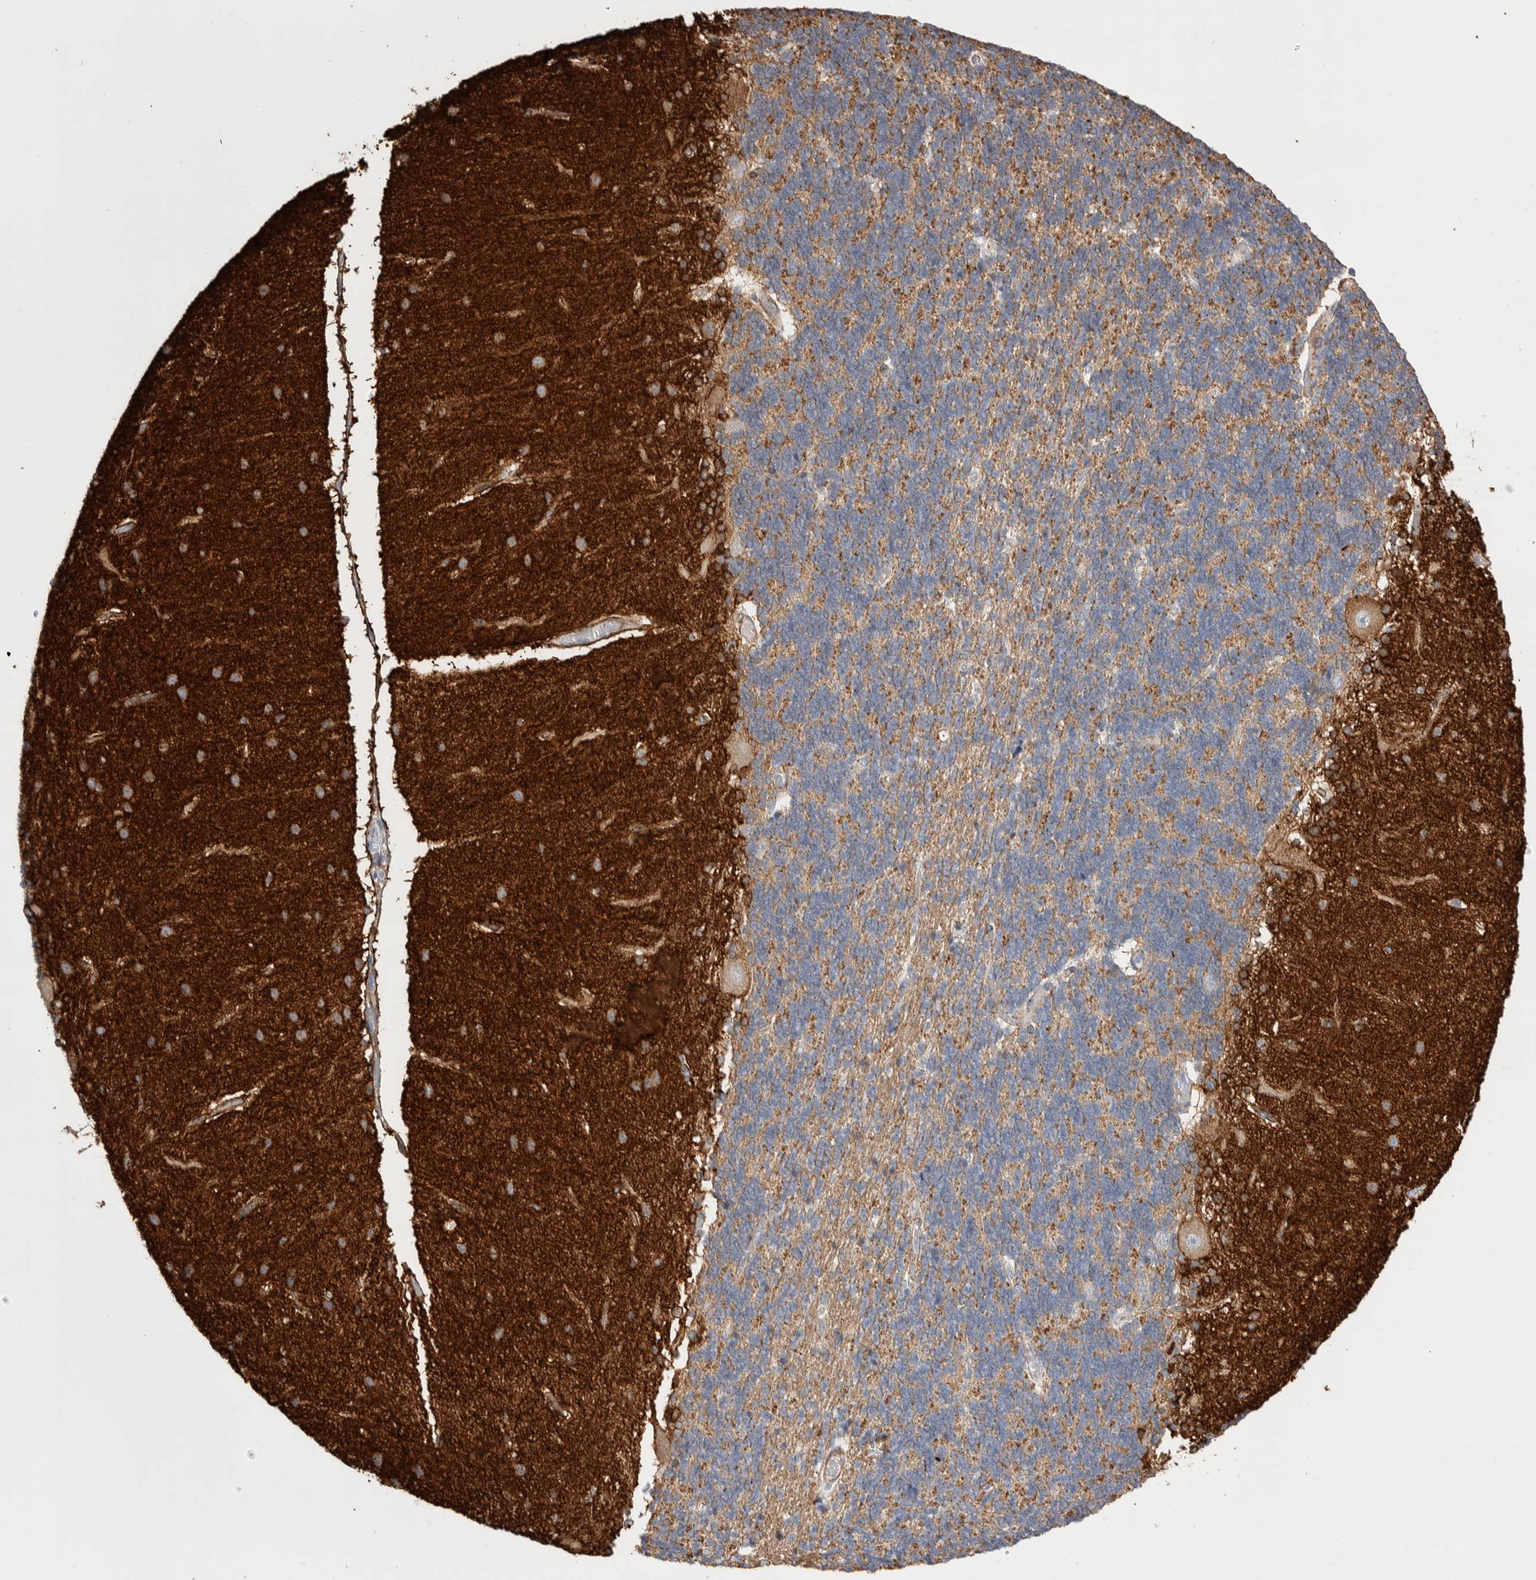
{"staining": {"intensity": "moderate", "quantity": "<25%", "location": "cytoplasmic/membranous"}, "tissue": "cerebellum", "cell_type": "Cells in granular layer", "image_type": "normal", "snomed": [{"axis": "morphology", "description": "Normal tissue, NOS"}, {"axis": "topography", "description": "Cerebellum"}], "caption": "Immunohistochemical staining of unremarkable cerebellum displays low levels of moderate cytoplasmic/membranous staining in about <25% of cells in granular layer.", "gene": "SEPTIN4", "patient": {"sex": "female", "age": 54}}